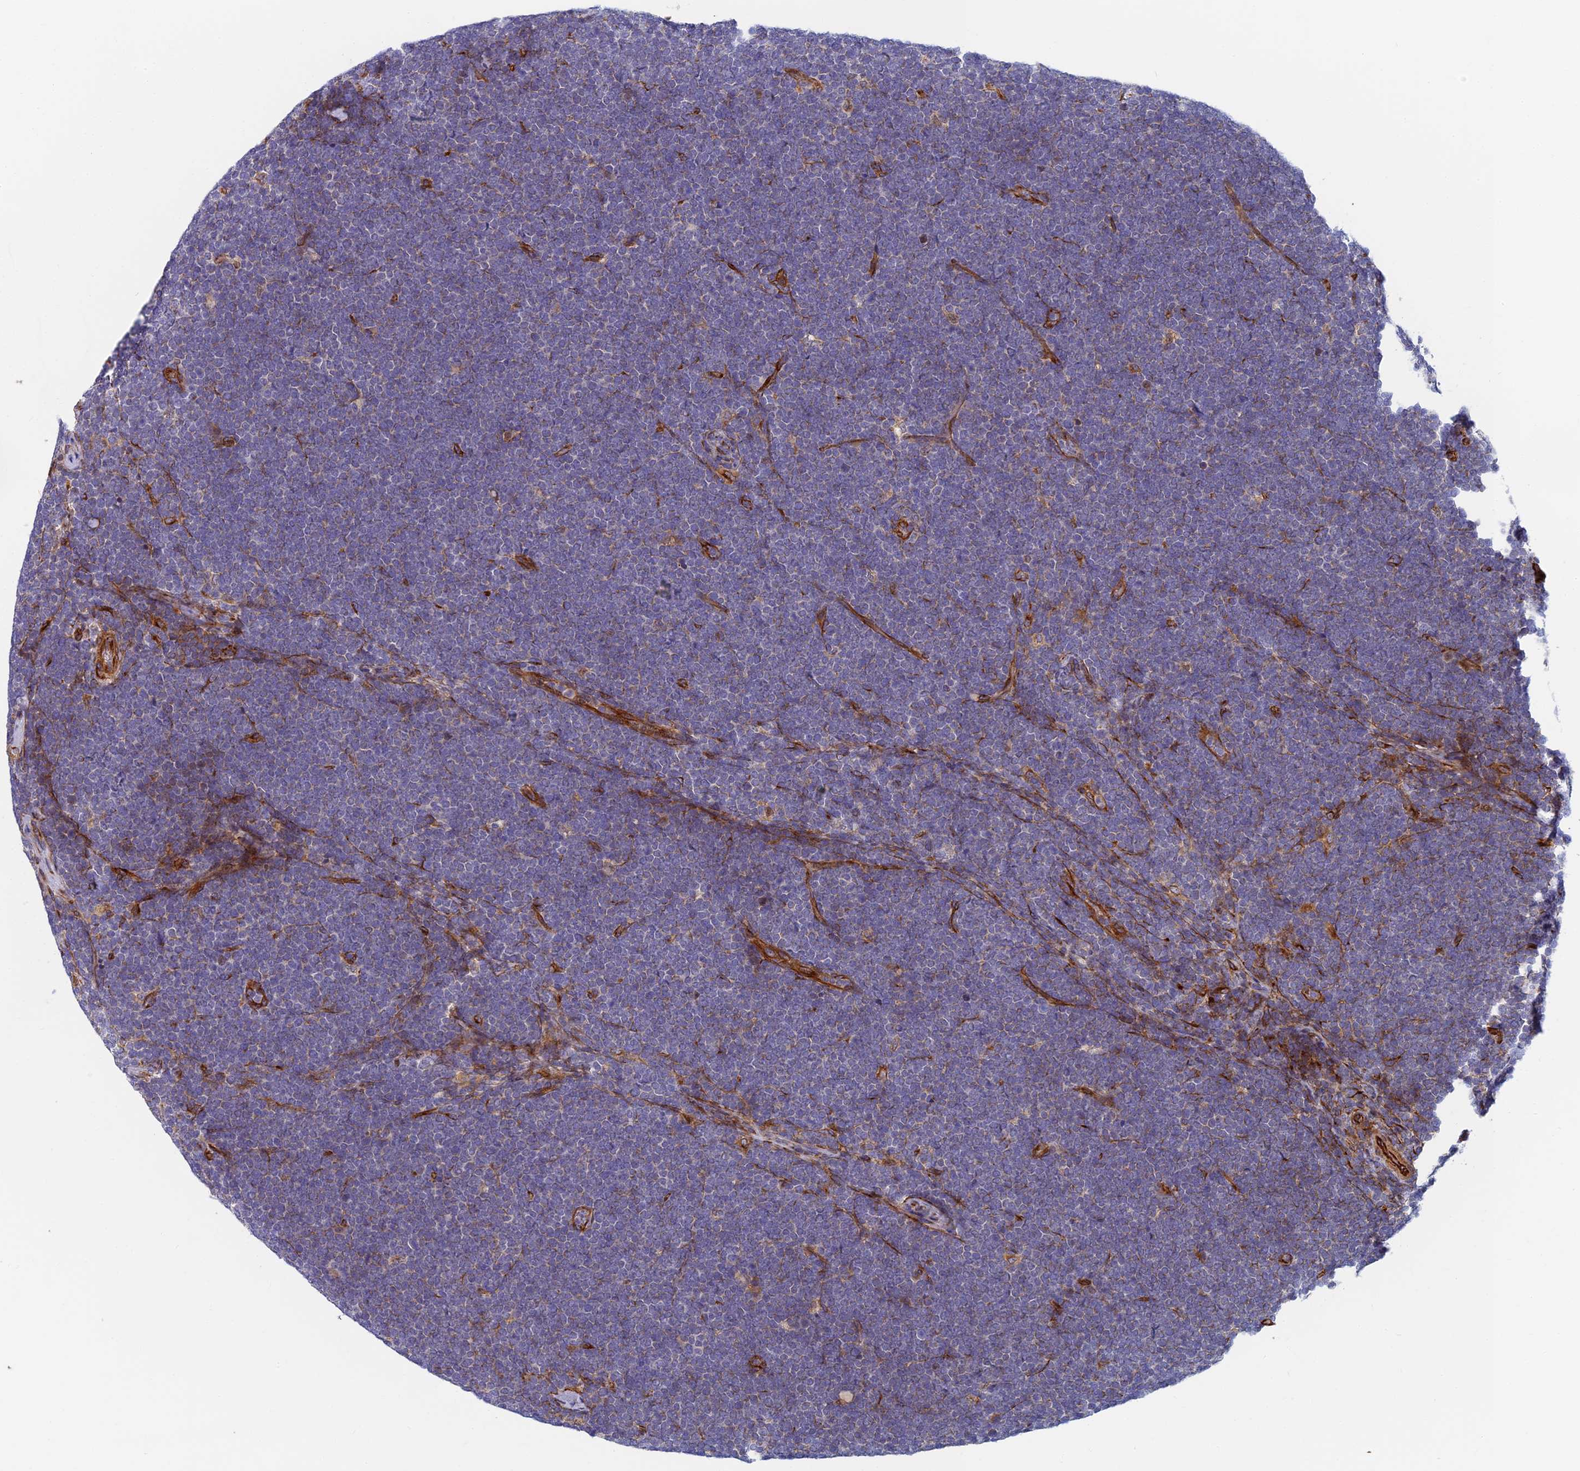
{"staining": {"intensity": "negative", "quantity": "none", "location": "none"}, "tissue": "lymphoma", "cell_type": "Tumor cells", "image_type": "cancer", "snomed": [{"axis": "morphology", "description": "Malignant lymphoma, non-Hodgkin's type, High grade"}, {"axis": "topography", "description": "Lymph node"}], "caption": "This histopathology image is of lymphoma stained with immunohistochemistry (IHC) to label a protein in brown with the nuclei are counter-stained blue. There is no positivity in tumor cells.", "gene": "ABCB10", "patient": {"sex": "male", "age": 13}}